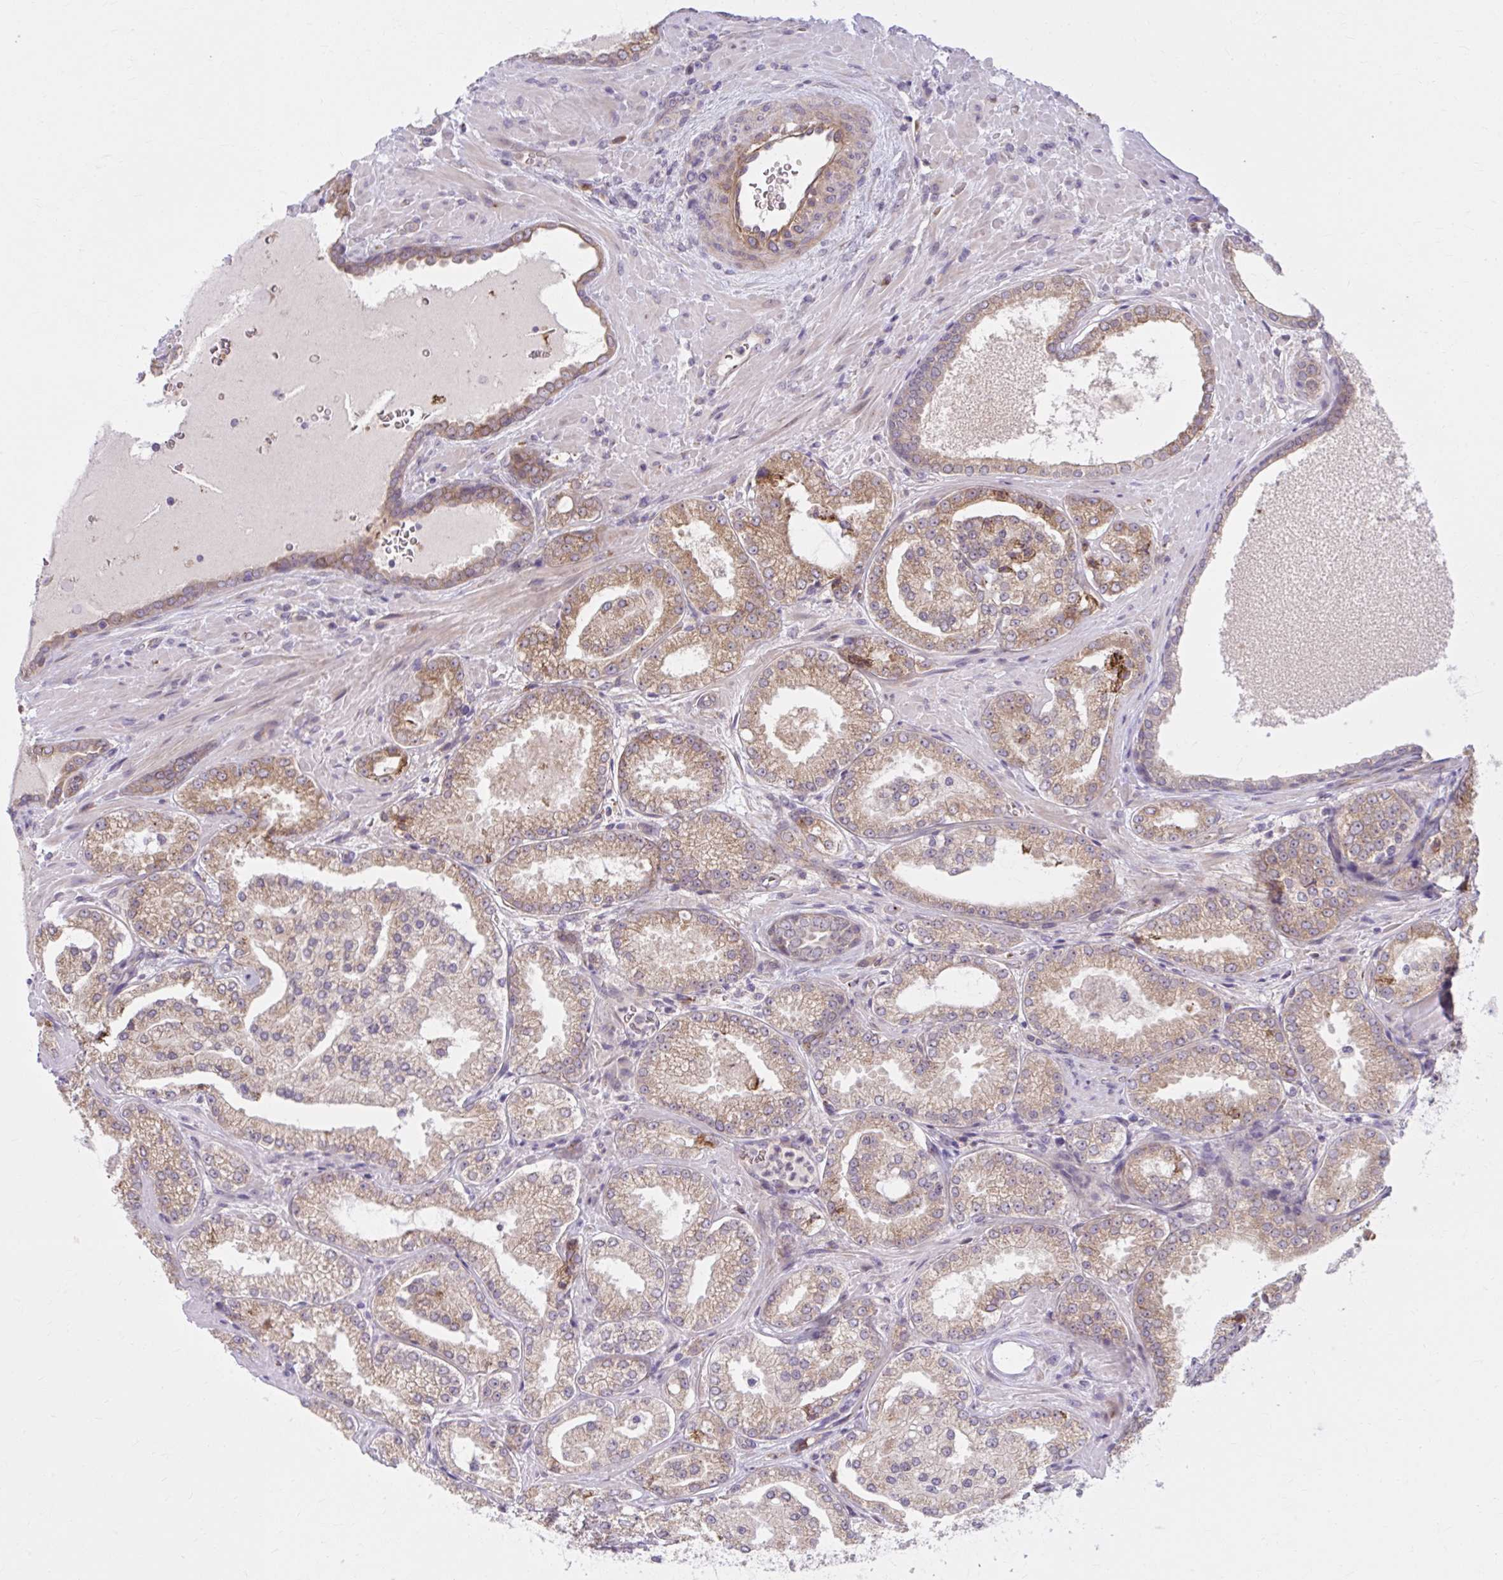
{"staining": {"intensity": "moderate", "quantity": ">75%", "location": "cytoplasmic/membranous"}, "tissue": "prostate cancer", "cell_type": "Tumor cells", "image_type": "cancer", "snomed": [{"axis": "morphology", "description": "Adenocarcinoma, High grade"}, {"axis": "topography", "description": "Prostate"}], "caption": "Moderate cytoplasmic/membranous positivity is identified in about >75% of tumor cells in prostate cancer (adenocarcinoma (high-grade)). (IHC, brightfield microscopy, high magnification).", "gene": "SNF8", "patient": {"sex": "male", "age": 73}}